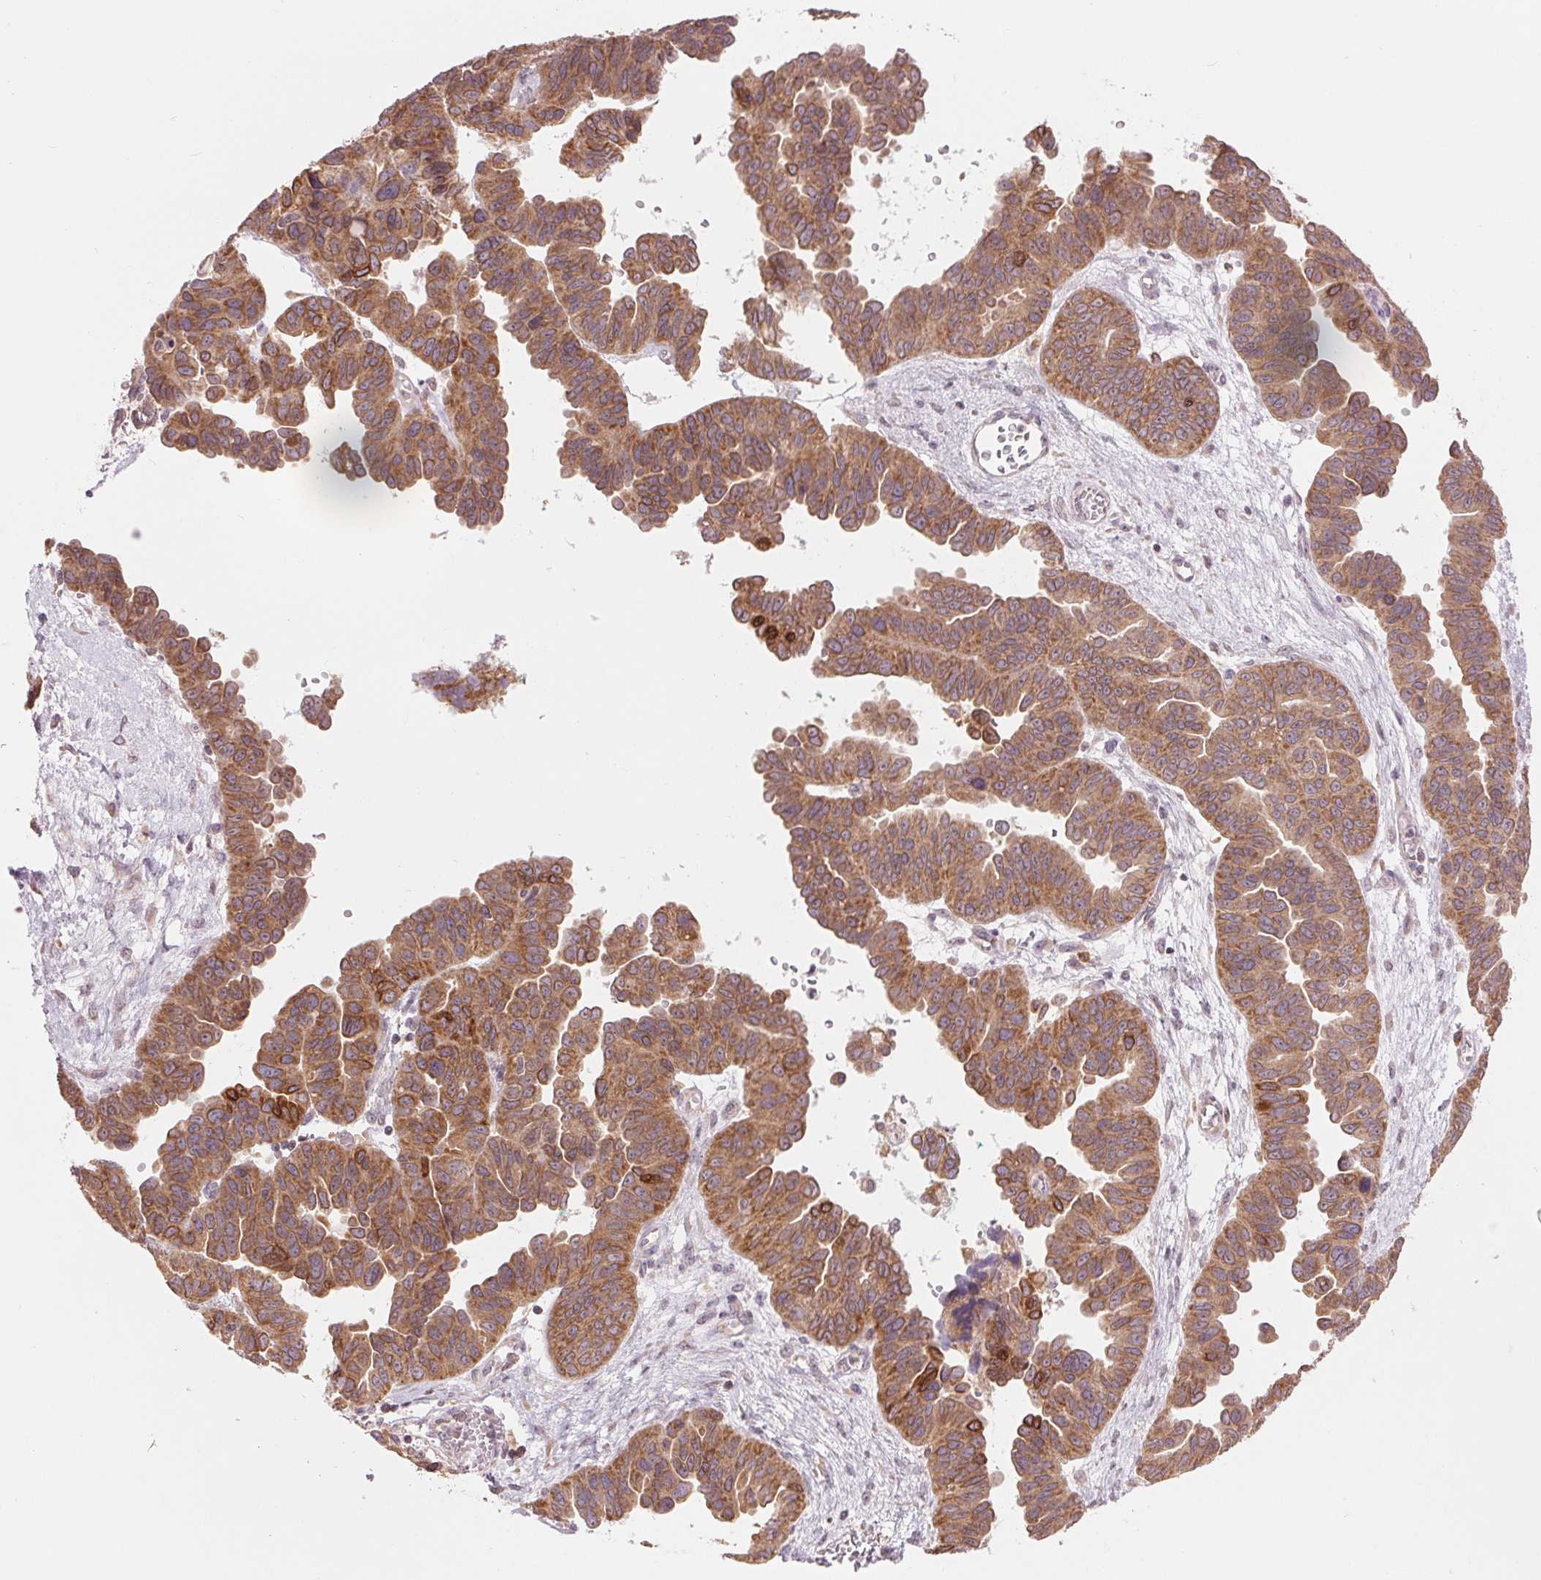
{"staining": {"intensity": "moderate", "quantity": ">75%", "location": "cytoplasmic/membranous"}, "tissue": "ovarian cancer", "cell_type": "Tumor cells", "image_type": "cancer", "snomed": [{"axis": "morphology", "description": "Cystadenocarcinoma, serous, NOS"}, {"axis": "topography", "description": "Ovary"}], "caption": "An immunohistochemistry histopathology image of neoplastic tissue is shown. Protein staining in brown labels moderate cytoplasmic/membranous positivity in ovarian serous cystadenocarcinoma within tumor cells.", "gene": "TECR", "patient": {"sex": "female", "age": 64}}